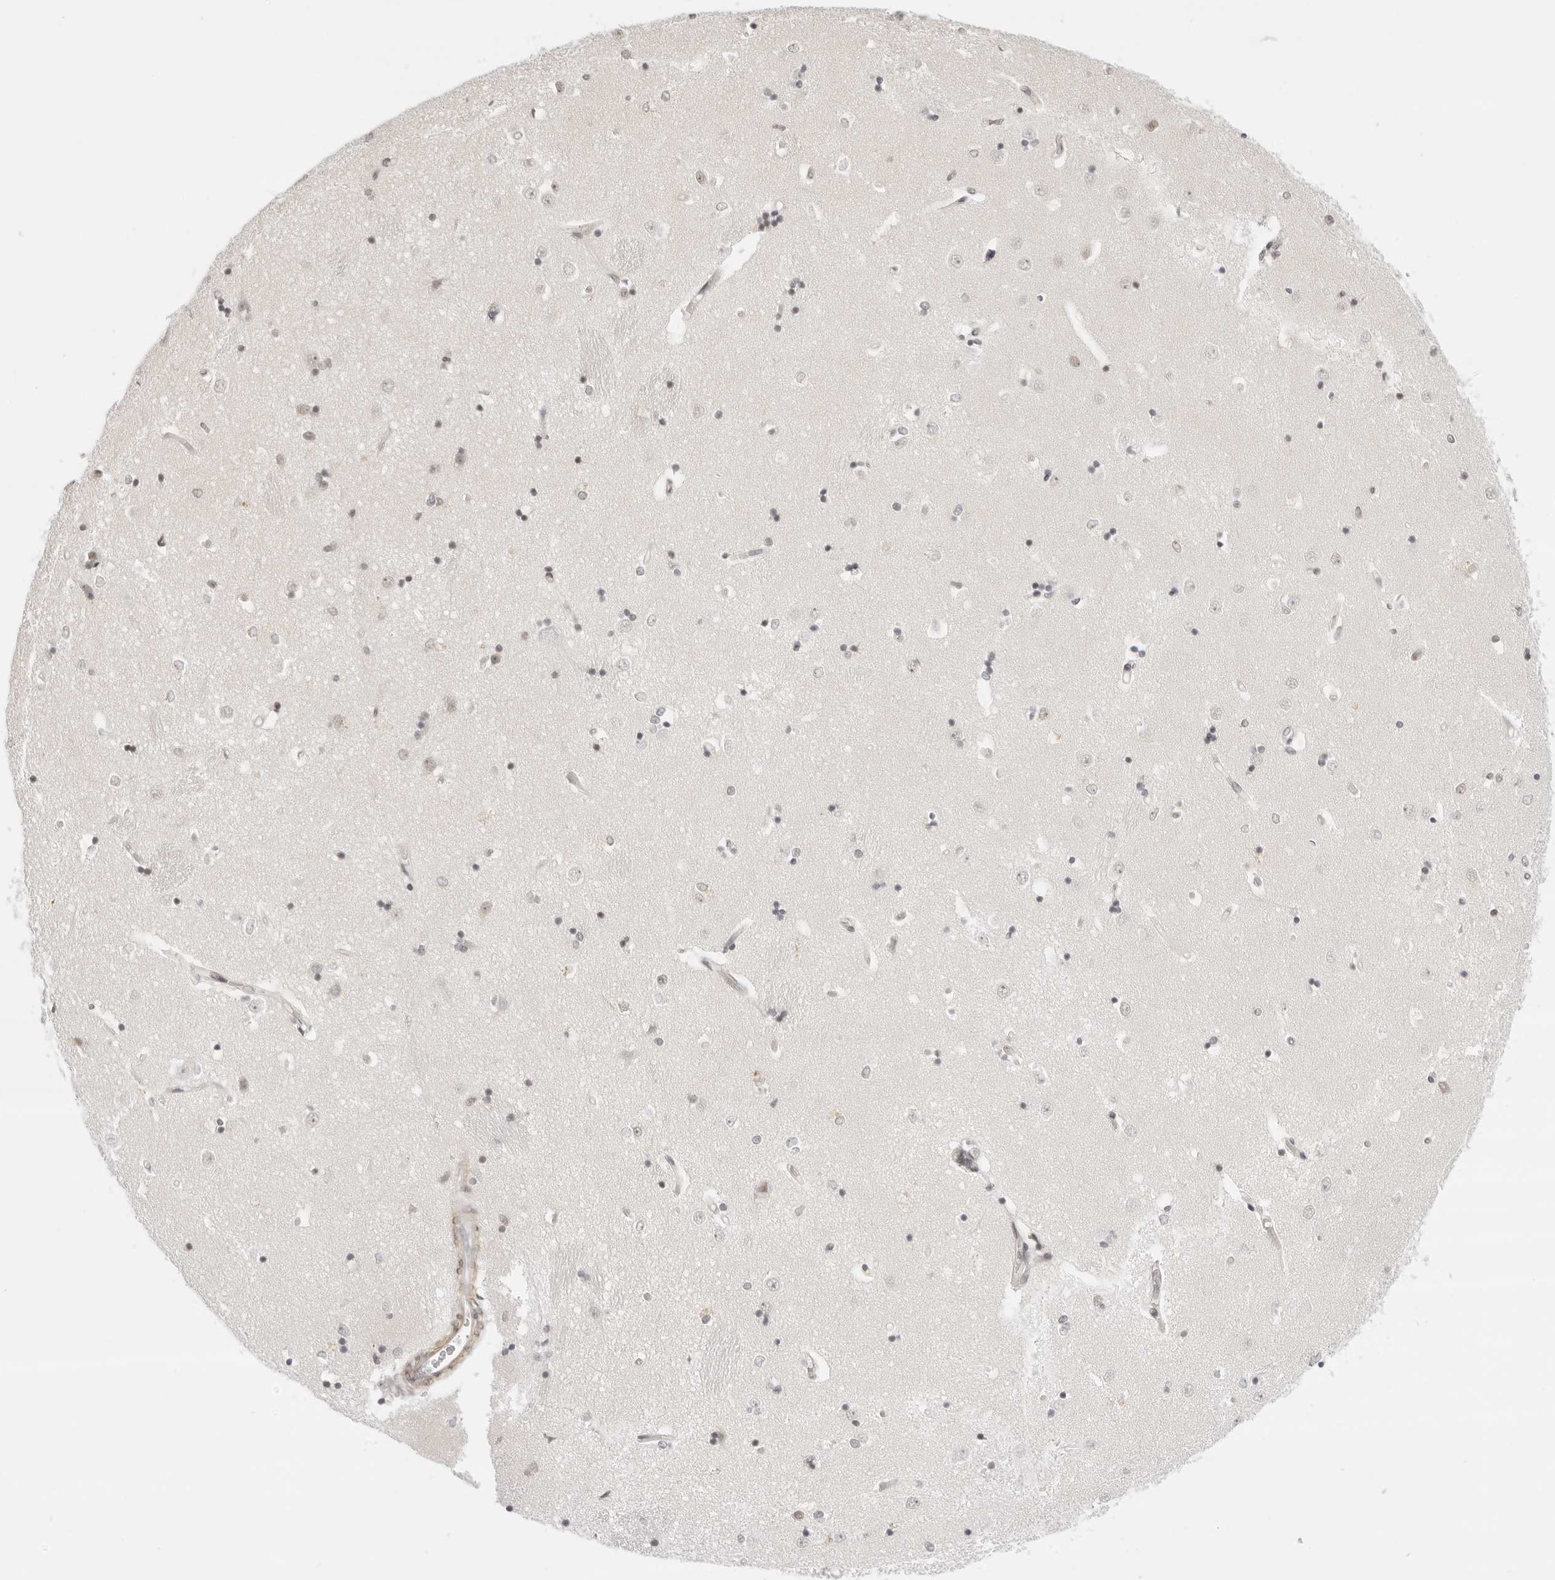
{"staining": {"intensity": "negative", "quantity": "none", "location": "none"}, "tissue": "caudate", "cell_type": "Glial cells", "image_type": "normal", "snomed": [{"axis": "morphology", "description": "Normal tissue, NOS"}, {"axis": "topography", "description": "Lateral ventricle wall"}], "caption": "DAB immunohistochemical staining of benign human caudate exhibits no significant expression in glial cells. (Brightfield microscopy of DAB immunohistochemistry at high magnification).", "gene": "TCIM", "patient": {"sex": "male", "age": 45}}